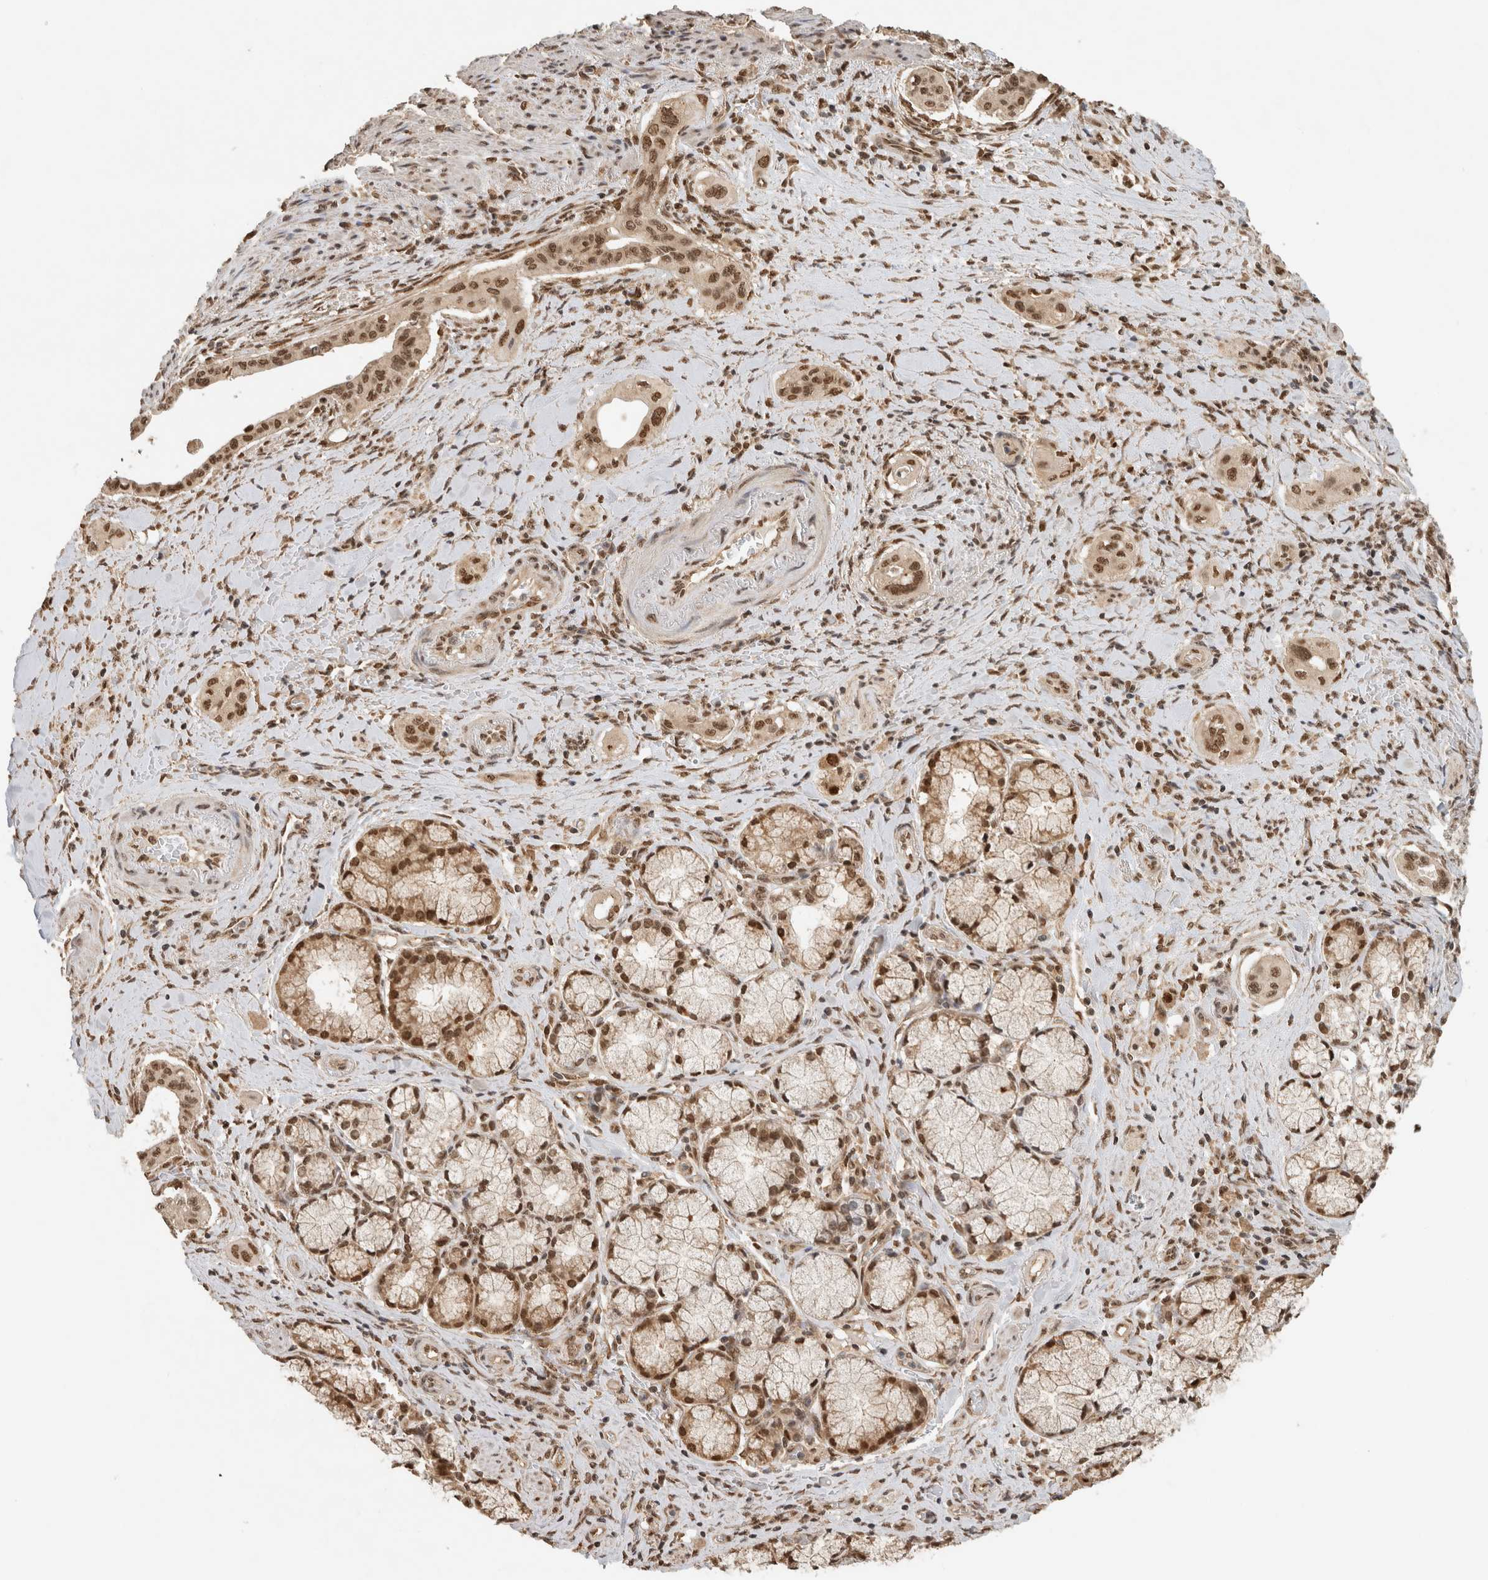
{"staining": {"intensity": "moderate", "quantity": ">75%", "location": "nuclear"}, "tissue": "pancreatic cancer", "cell_type": "Tumor cells", "image_type": "cancer", "snomed": [{"axis": "morphology", "description": "Adenocarcinoma, NOS"}, {"axis": "topography", "description": "Pancreas"}], "caption": "Moderate nuclear protein expression is identified in about >75% of tumor cells in pancreatic cancer (adenocarcinoma). (DAB IHC, brown staining for protein, blue staining for nuclei).", "gene": "C1orf21", "patient": {"sex": "male", "age": 77}}